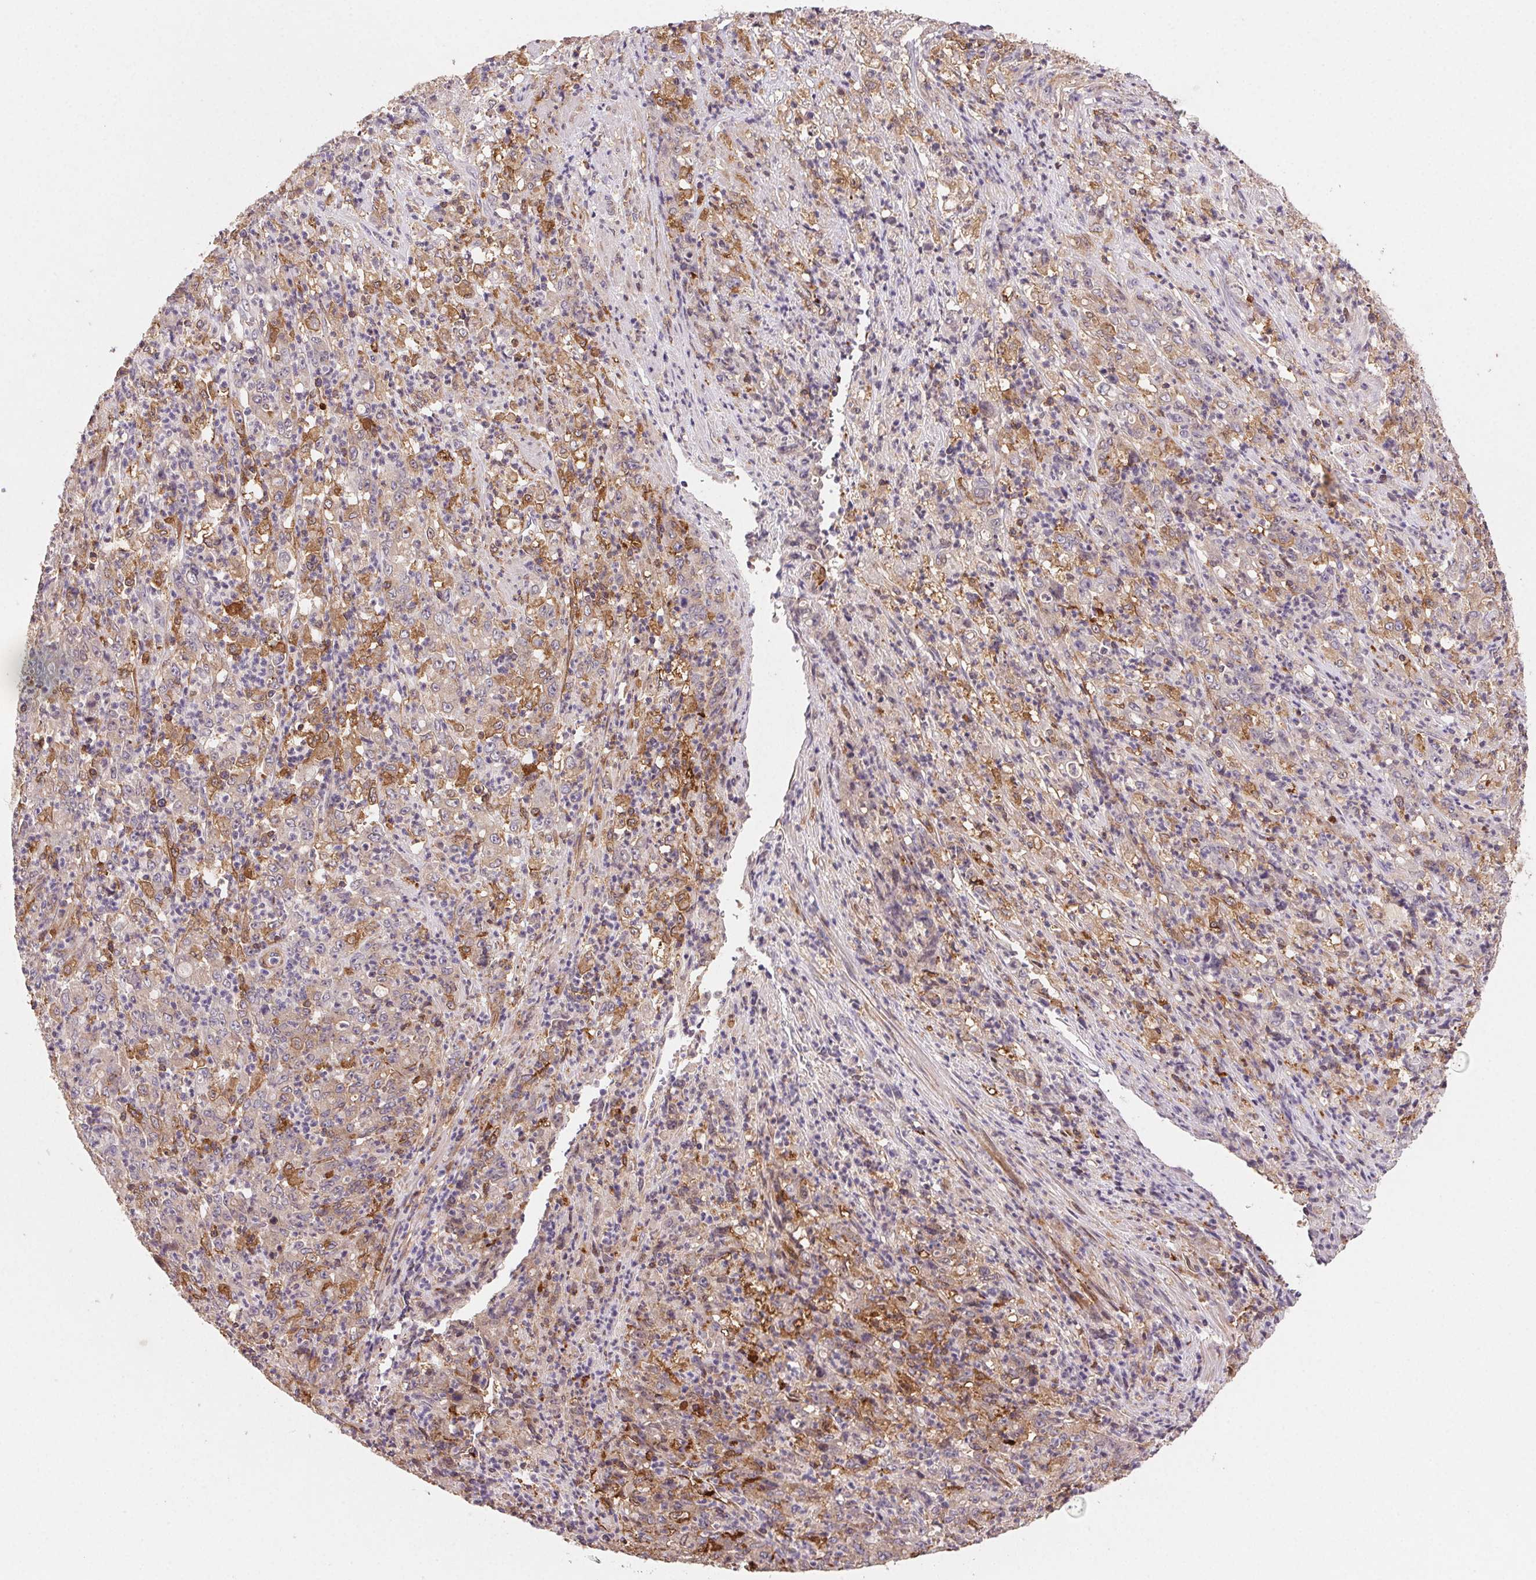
{"staining": {"intensity": "weak", "quantity": "25%-75%", "location": "cytoplasmic/membranous"}, "tissue": "stomach cancer", "cell_type": "Tumor cells", "image_type": "cancer", "snomed": [{"axis": "morphology", "description": "Adenocarcinoma, NOS"}, {"axis": "topography", "description": "Stomach, lower"}], "caption": "Protein analysis of stomach cancer tissue reveals weak cytoplasmic/membranous positivity in approximately 25%-75% of tumor cells.", "gene": "GBP1", "patient": {"sex": "female", "age": 71}}